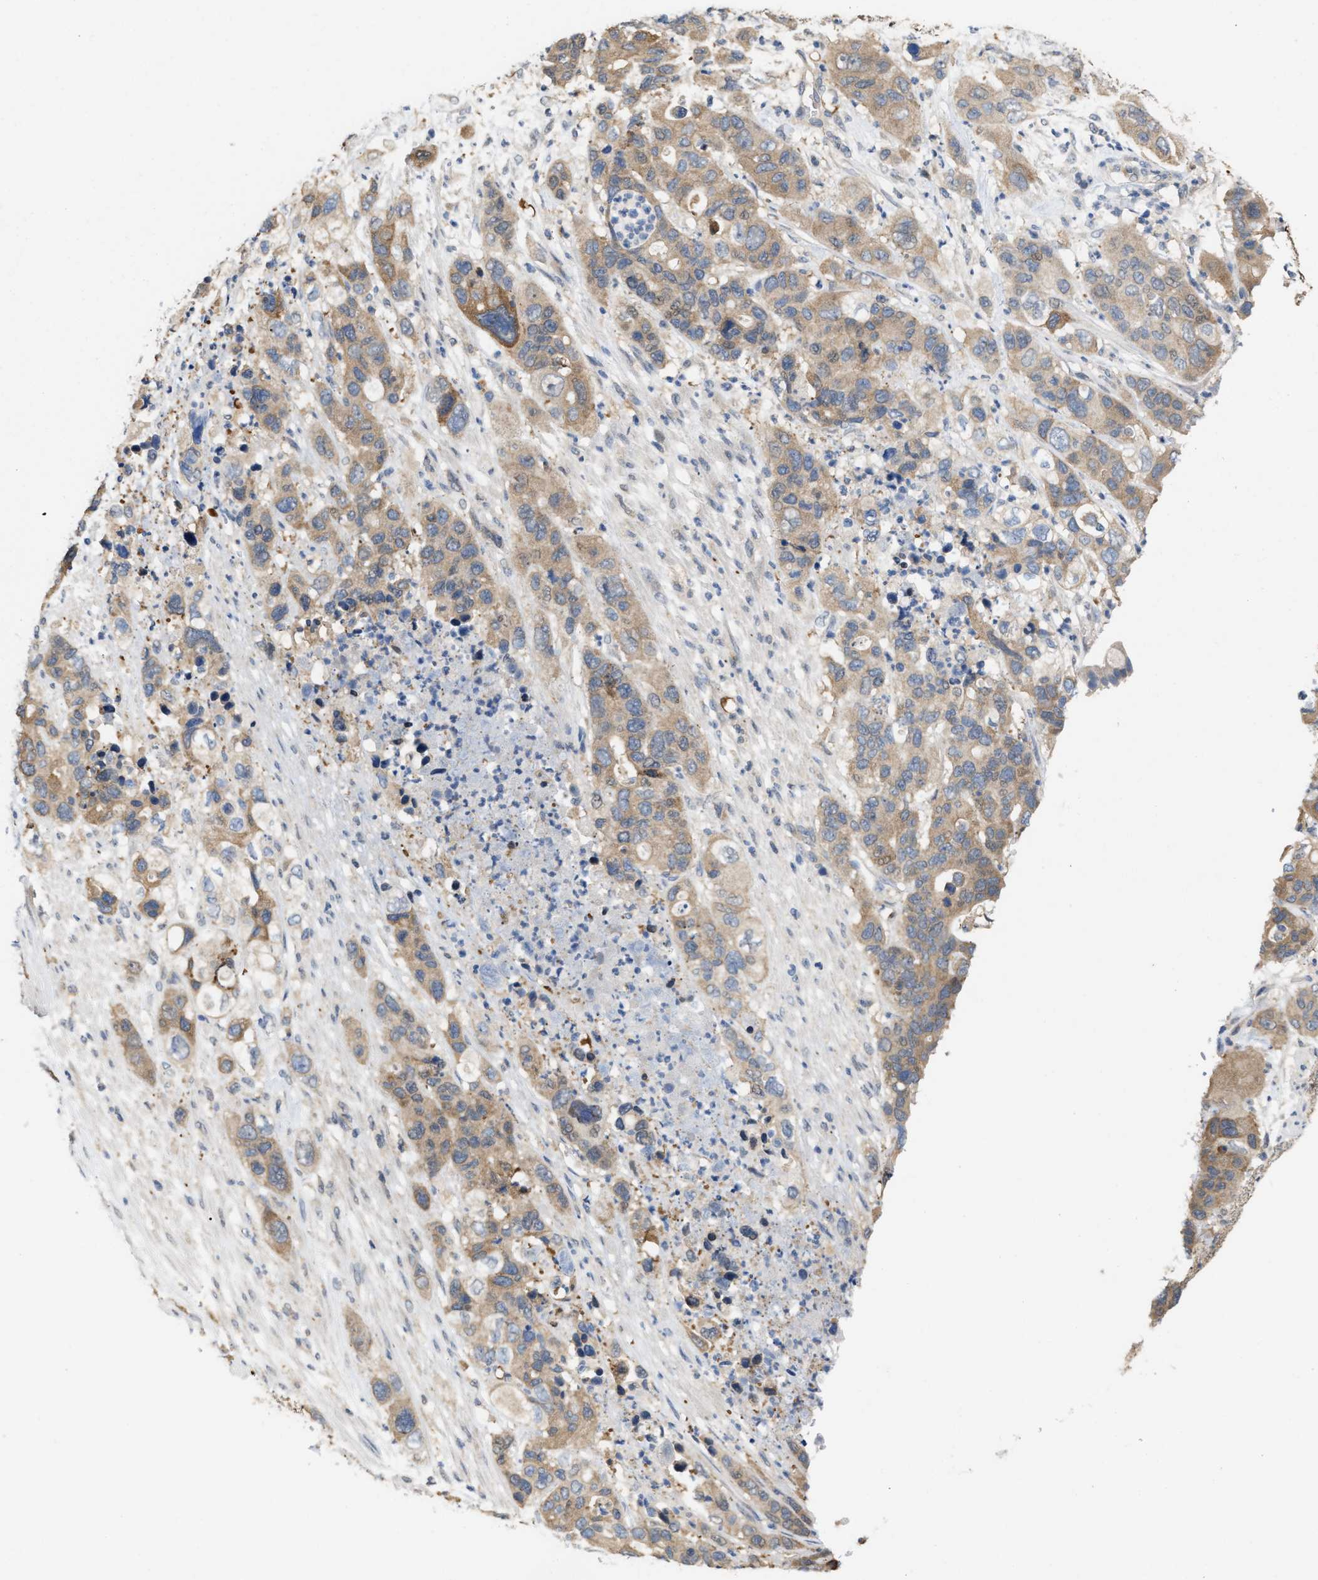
{"staining": {"intensity": "moderate", "quantity": ">75%", "location": "cytoplasmic/membranous"}, "tissue": "pancreatic cancer", "cell_type": "Tumor cells", "image_type": "cancer", "snomed": [{"axis": "morphology", "description": "Adenocarcinoma, NOS"}, {"axis": "topography", "description": "Pancreas"}], "caption": "The photomicrograph displays staining of pancreatic cancer (adenocarcinoma), revealing moderate cytoplasmic/membranous protein staining (brown color) within tumor cells.", "gene": "CSNK1A1", "patient": {"sex": "female", "age": 71}}